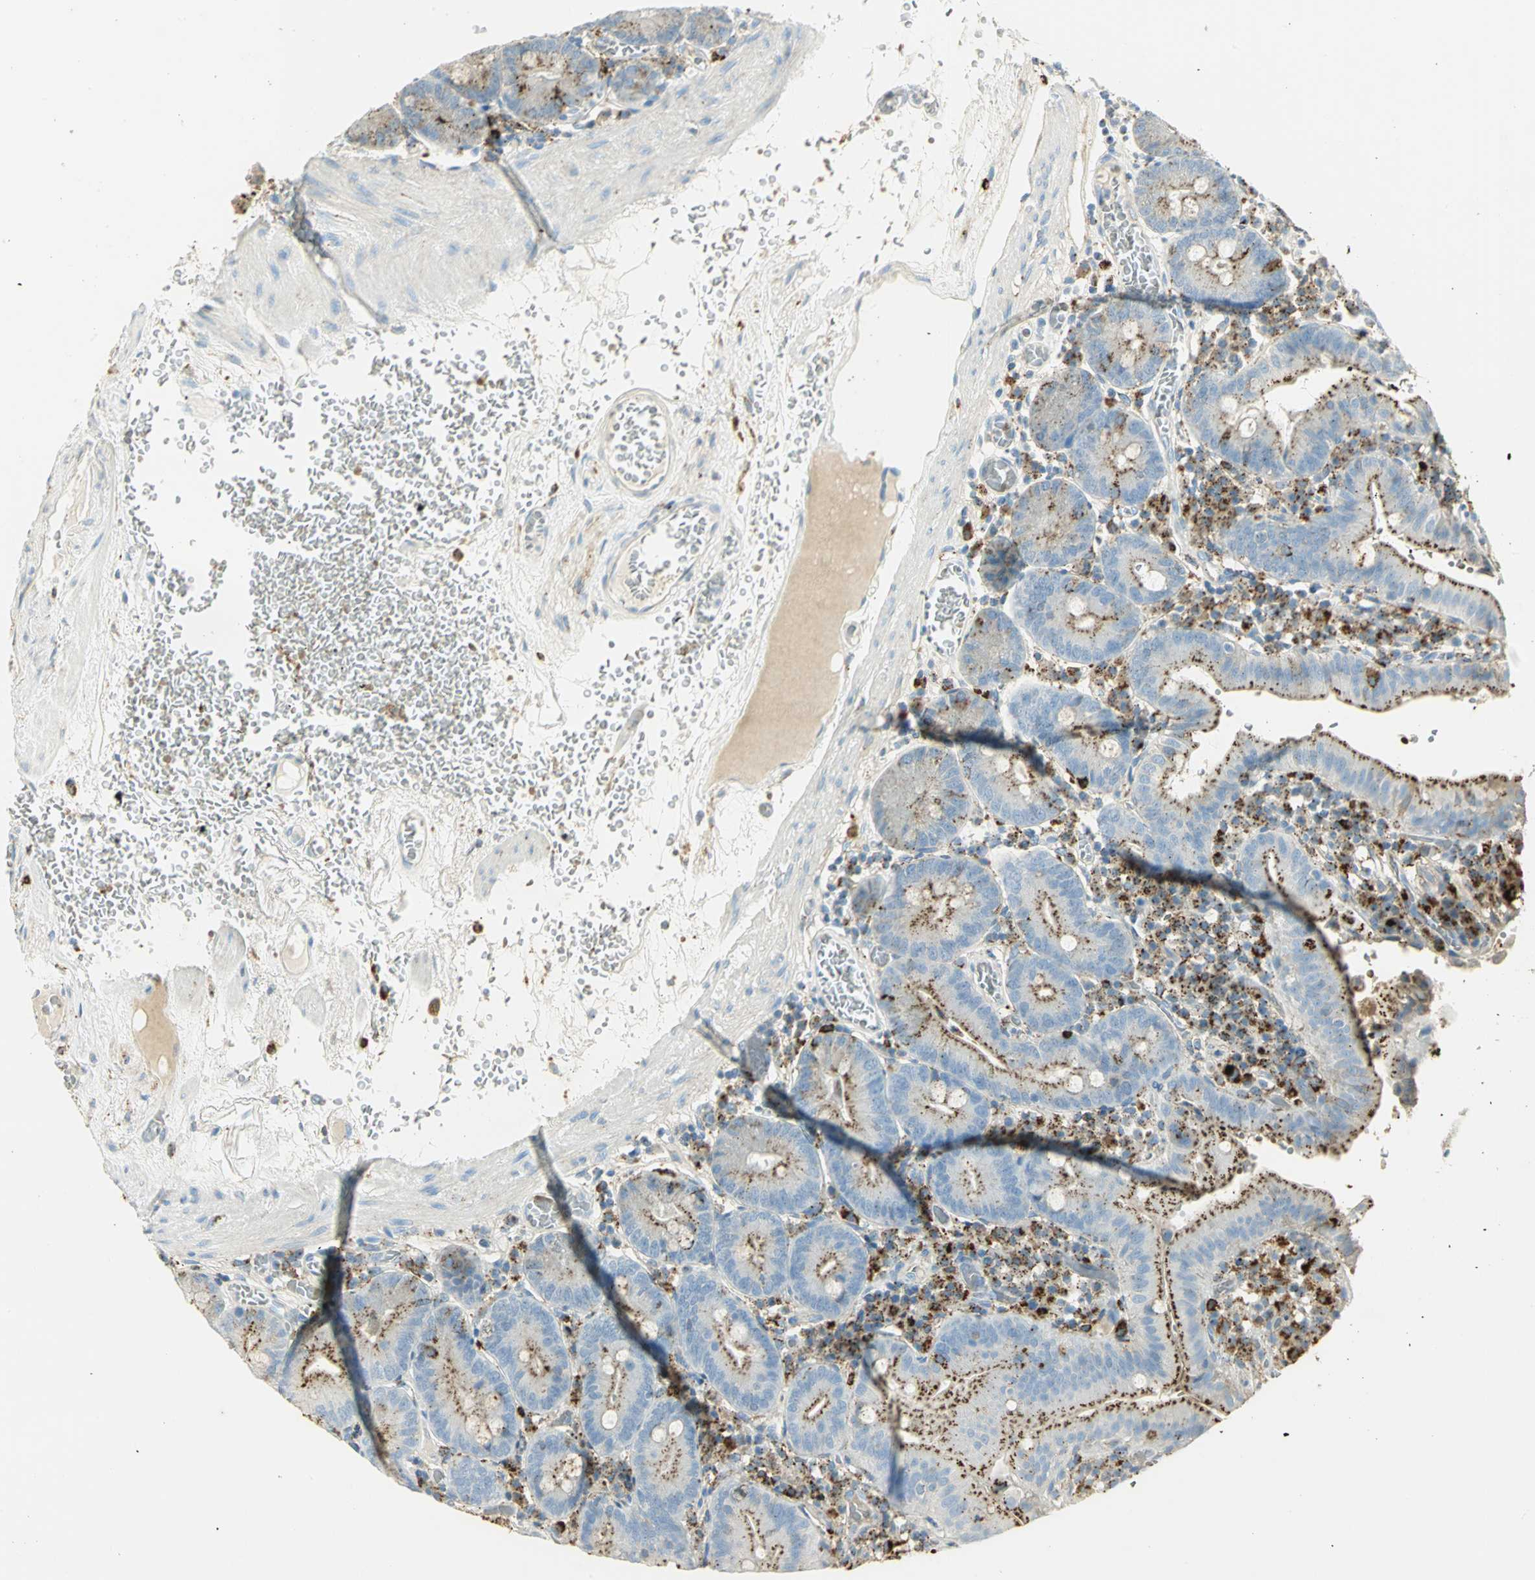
{"staining": {"intensity": "strong", "quantity": "25%-75%", "location": "cytoplasmic/membranous"}, "tissue": "small intestine", "cell_type": "Glandular cells", "image_type": "normal", "snomed": [{"axis": "morphology", "description": "Normal tissue, NOS"}, {"axis": "topography", "description": "Small intestine"}], "caption": "The immunohistochemical stain shows strong cytoplasmic/membranous positivity in glandular cells of benign small intestine. (IHC, brightfield microscopy, high magnification).", "gene": "ARSA", "patient": {"sex": "male", "age": 71}}